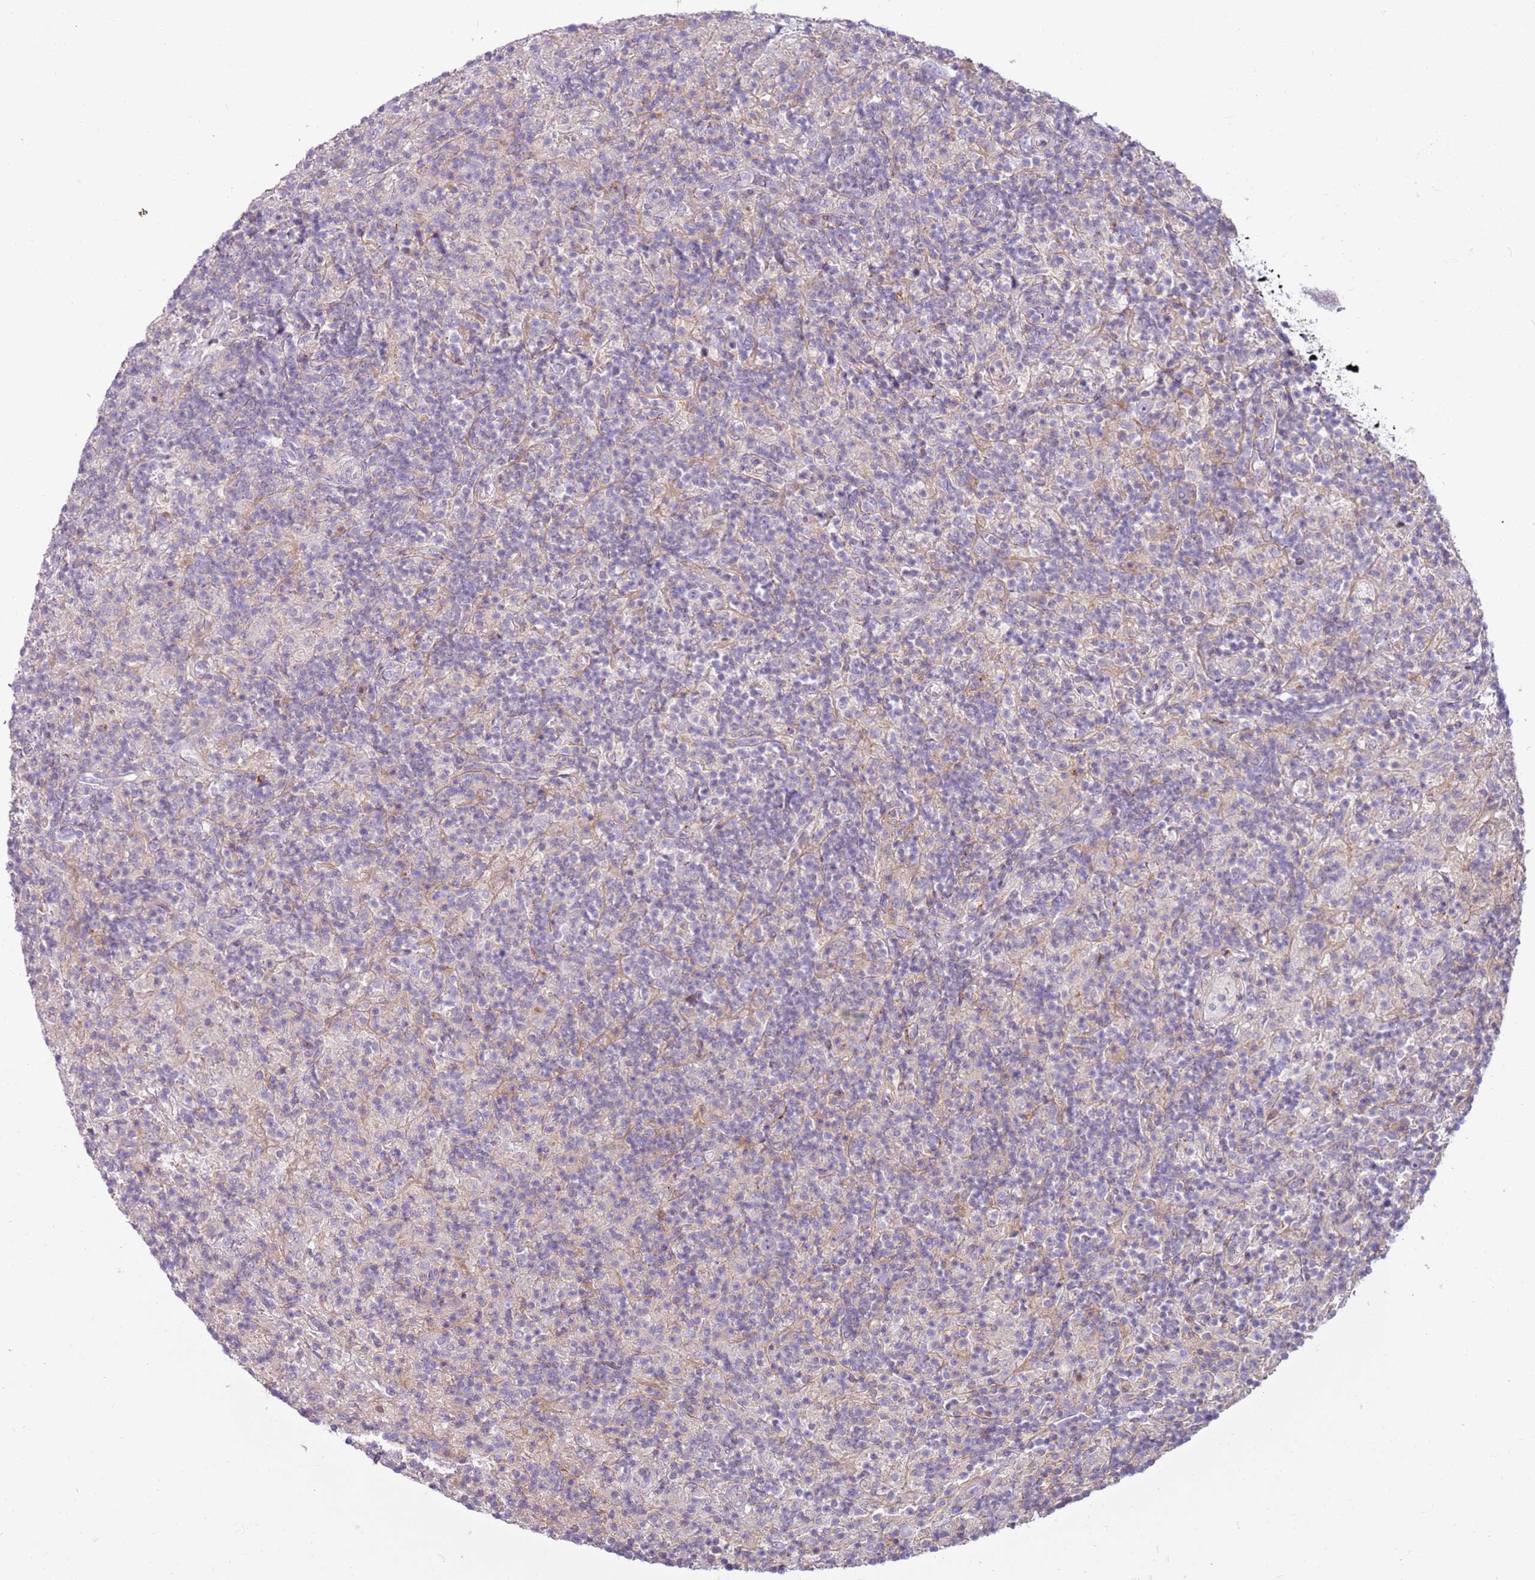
{"staining": {"intensity": "negative", "quantity": "none", "location": "none"}, "tissue": "lymphoma", "cell_type": "Tumor cells", "image_type": "cancer", "snomed": [{"axis": "morphology", "description": "Hodgkin's disease, NOS"}, {"axis": "topography", "description": "Lymph node"}], "caption": "A histopathology image of human Hodgkin's disease is negative for staining in tumor cells. (Immunohistochemistry (ihc), brightfield microscopy, high magnification).", "gene": "FPR1", "patient": {"sex": "male", "age": 70}}